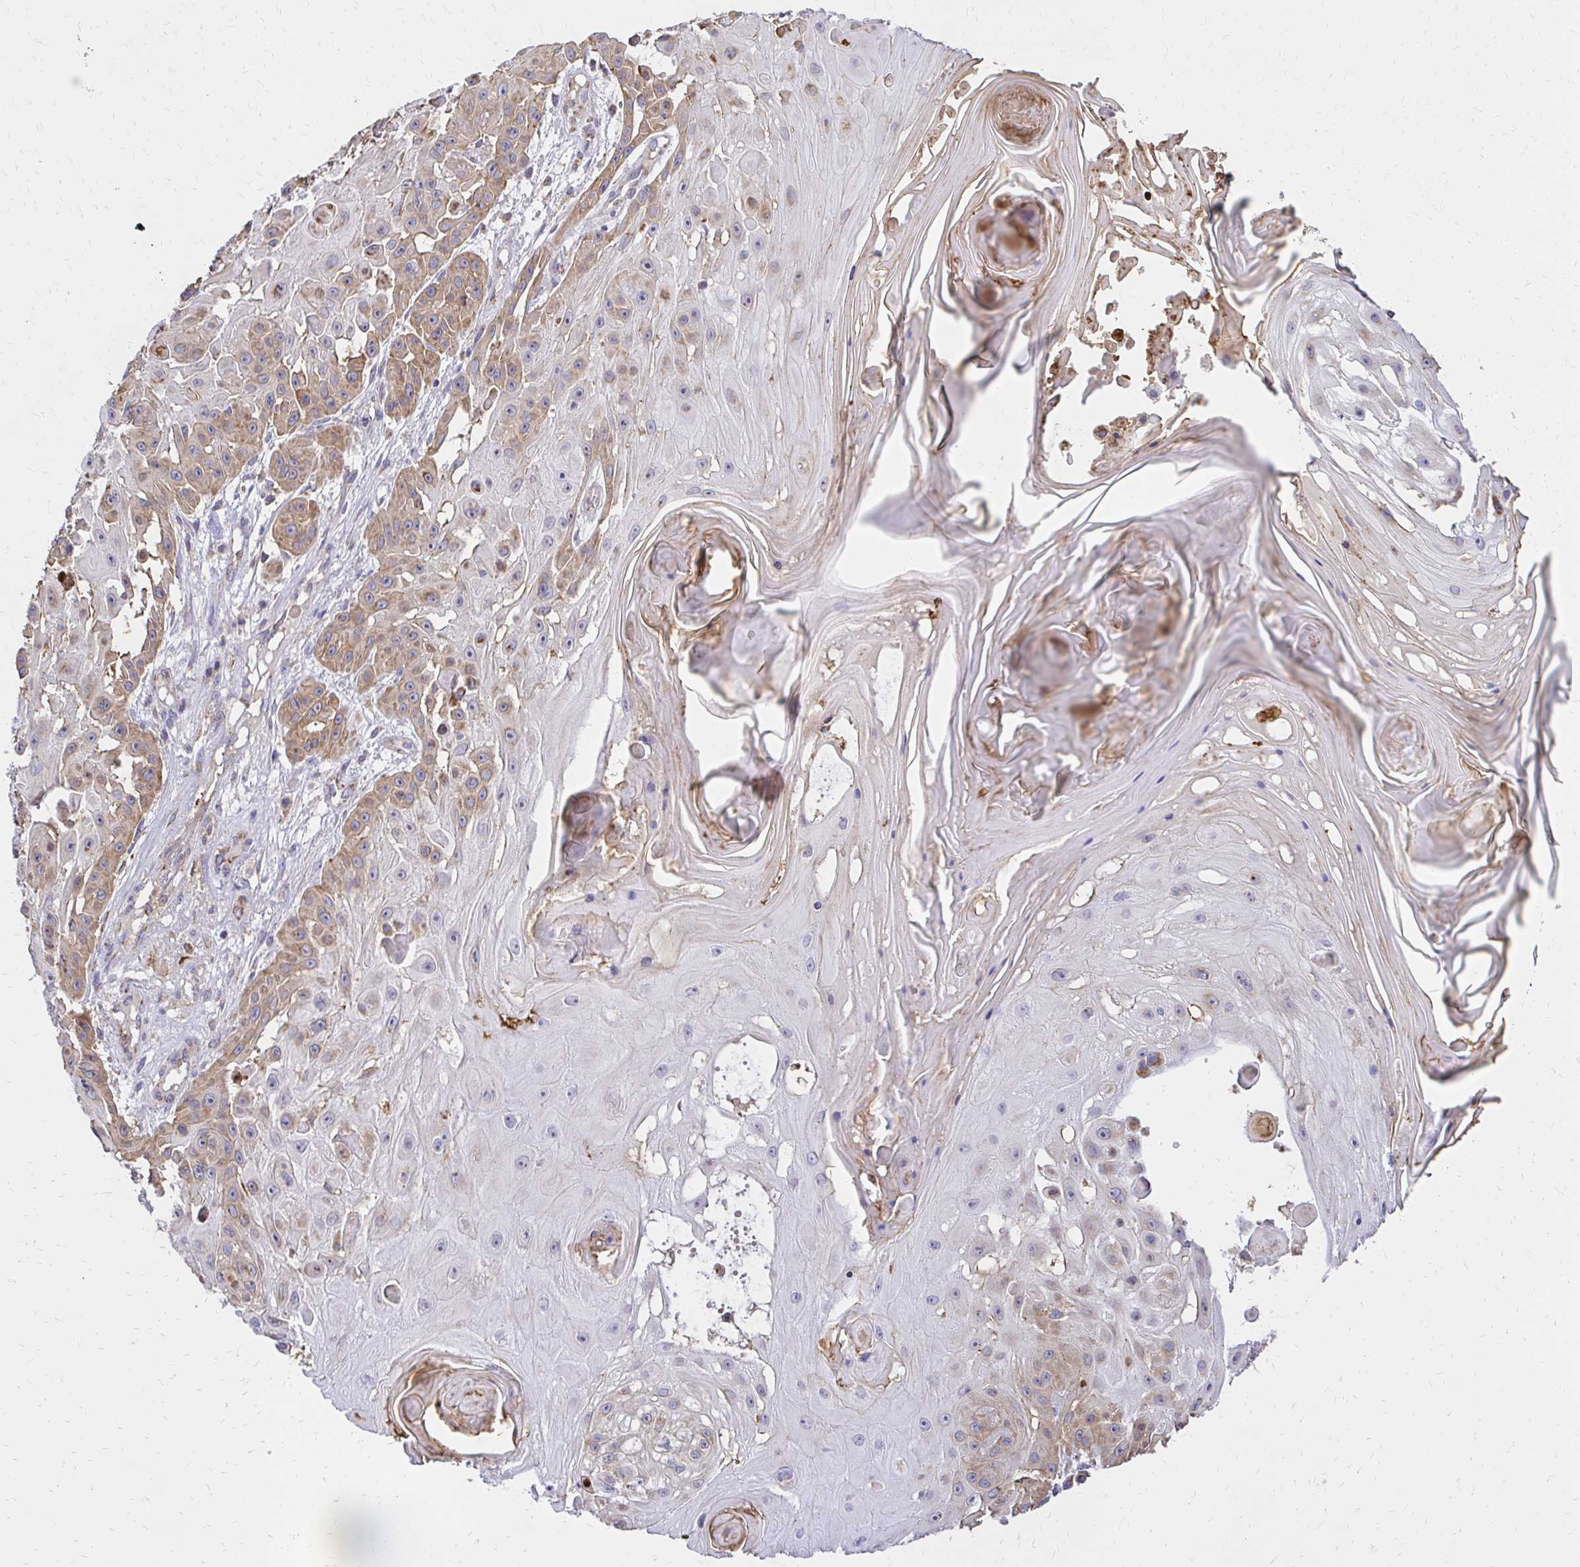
{"staining": {"intensity": "moderate", "quantity": "25%-75%", "location": "cytoplasmic/membranous"}, "tissue": "skin cancer", "cell_type": "Tumor cells", "image_type": "cancer", "snomed": [{"axis": "morphology", "description": "Squamous cell carcinoma, NOS"}, {"axis": "topography", "description": "Skin"}], "caption": "This histopathology image demonstrates squamous cell carcinoma (skin) stained with IHC to label a protein in brown. The cytoplasmic/membranous of tumor cells show moderate positivity for the protein. Nuclei are counter-stained blue.", "gene": "MRPL13", "patient": {"sex": "male", "age": 91}}